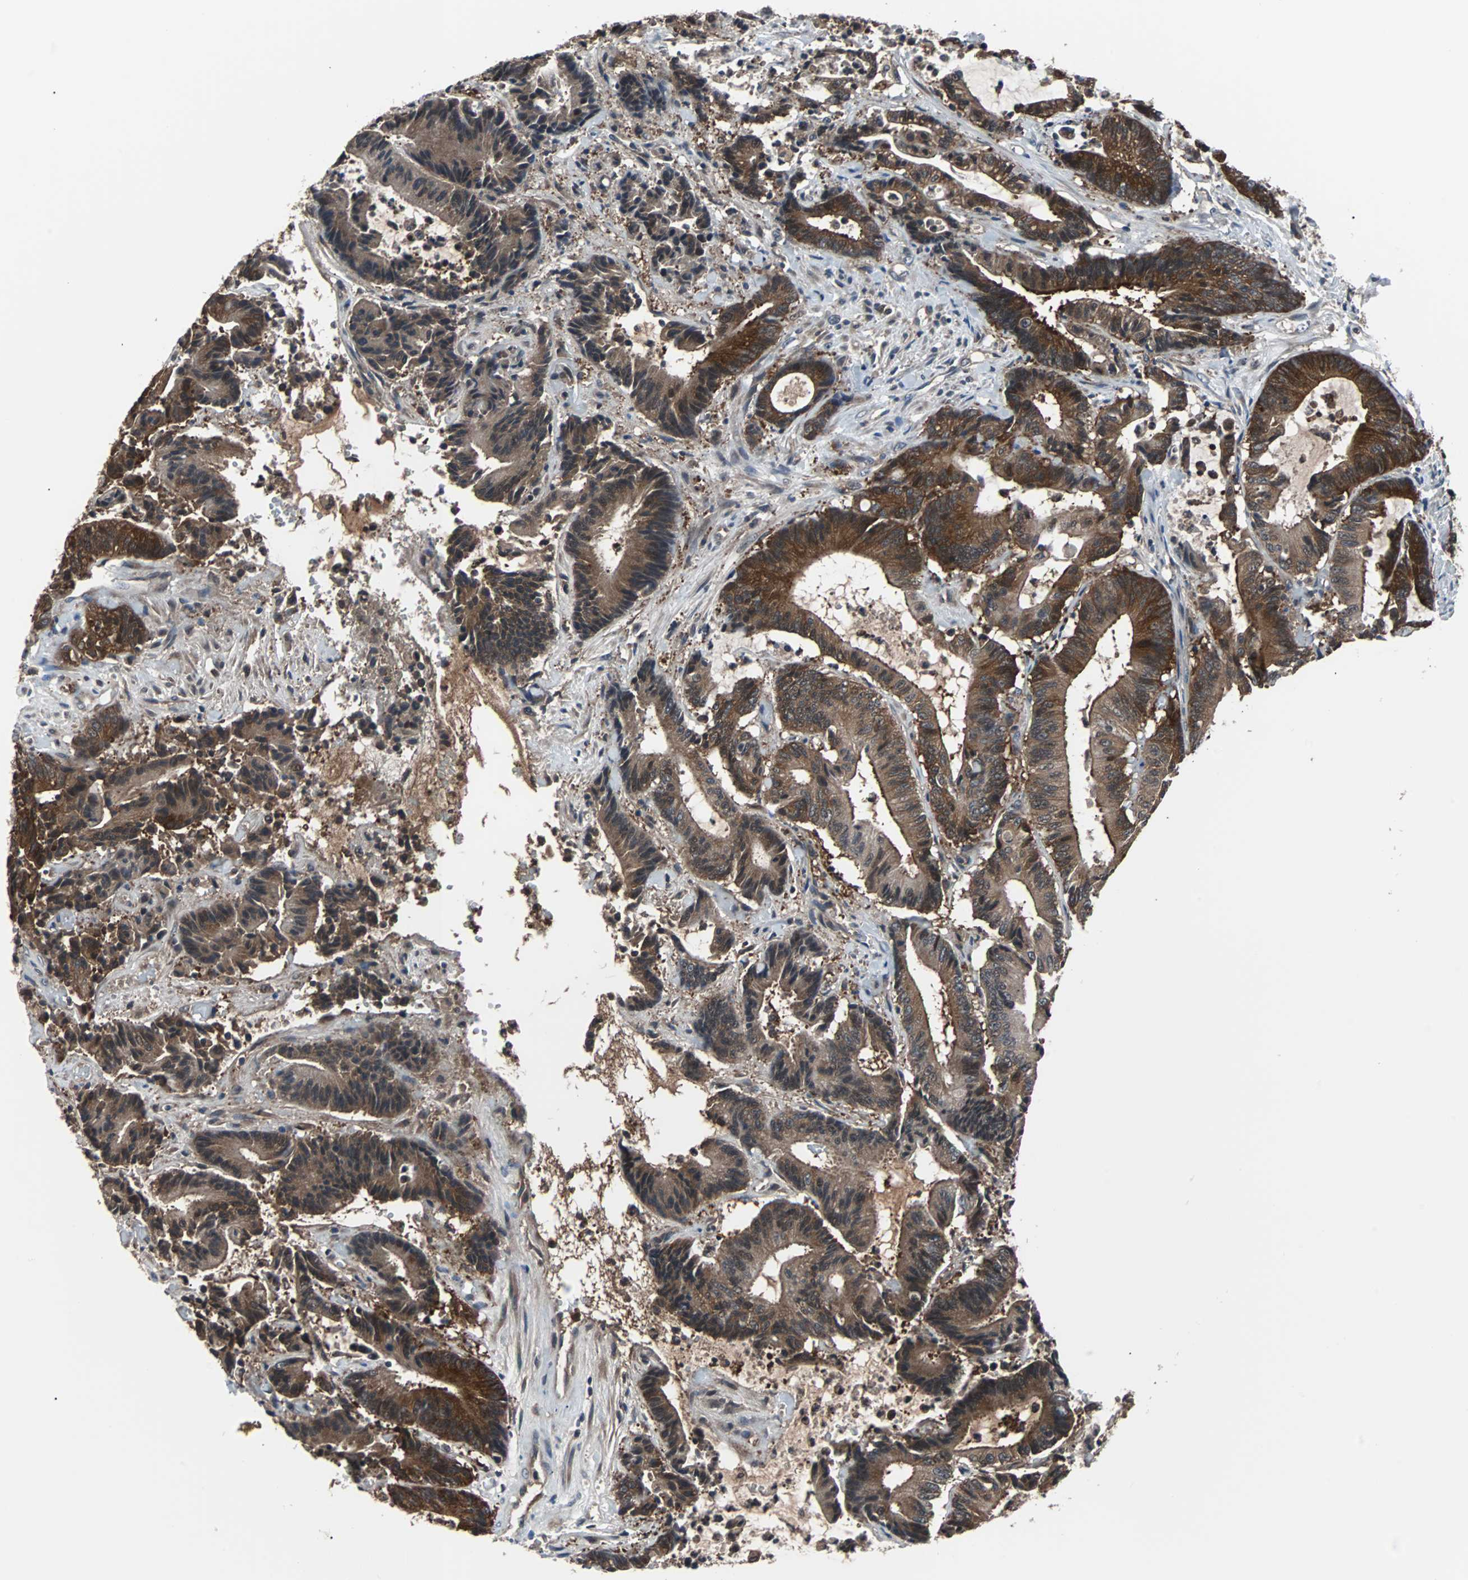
{"staining": {"intensity": "strong", "quantity": ">75%", "location": "cytoplasmic/membranous"}, "tissue": "colorectal cancer", "cell_type": "Tumor cells", "image_type": "cancer", "snomed": [{"axis": "morphology", "description": "Adenocarcinoma, NOS"}, {"axis": "topography", "description": "Colon"}], "caption": "Colorectal adenocarcinoma stained for a protein (brown) reveals strong cytoplasmic/membranous positive staining in approximately >75% of tumor cells.", "gene": "PAK1", "patient": {"sex": "female", "age": 84}}